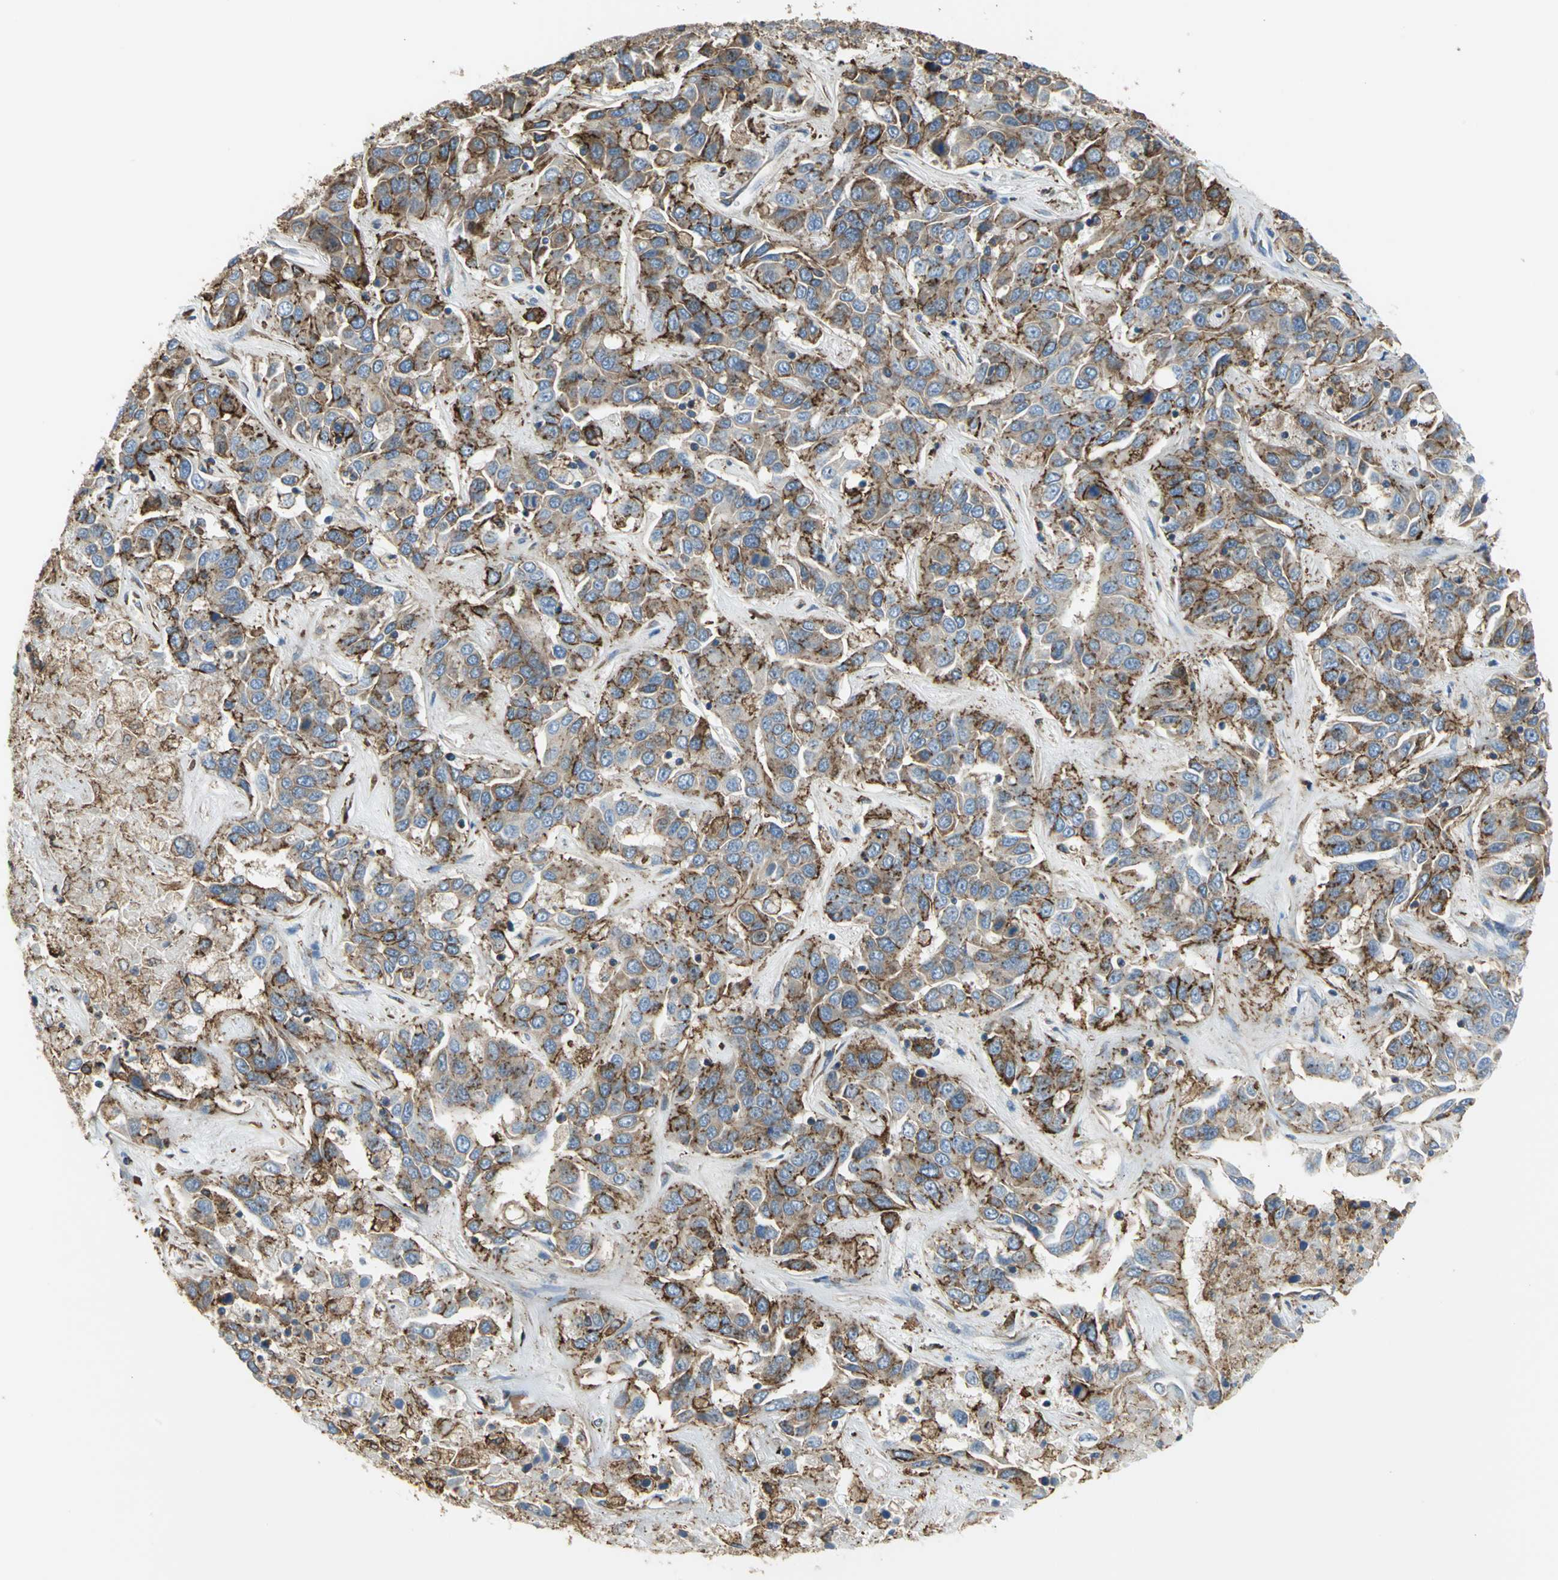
{"staining": {"intensity": "moderate", "quantity": ">75%", "location": "cytoplasmic/membranous"}, "tissue": "liver cancer", "cell_type": "Tumor cells", "image_type": "cancer", "snomed": [{"axis": "morphology", "description": "Cholangiocarcinoma"}, {"axis": "topography", "description": "Liver"}], "caption": "This image exhibits cholangiocarcinoma (liver) stained with immunohistochemistry (IHC) to label a protein in brown. The cytoplasmic/membranous of tumor cells show moderate positivity for the protein. Nuclei are counter-stained blue.", "gene": "SDF2L1", "patient": {"sex": "female", "age": 52}}